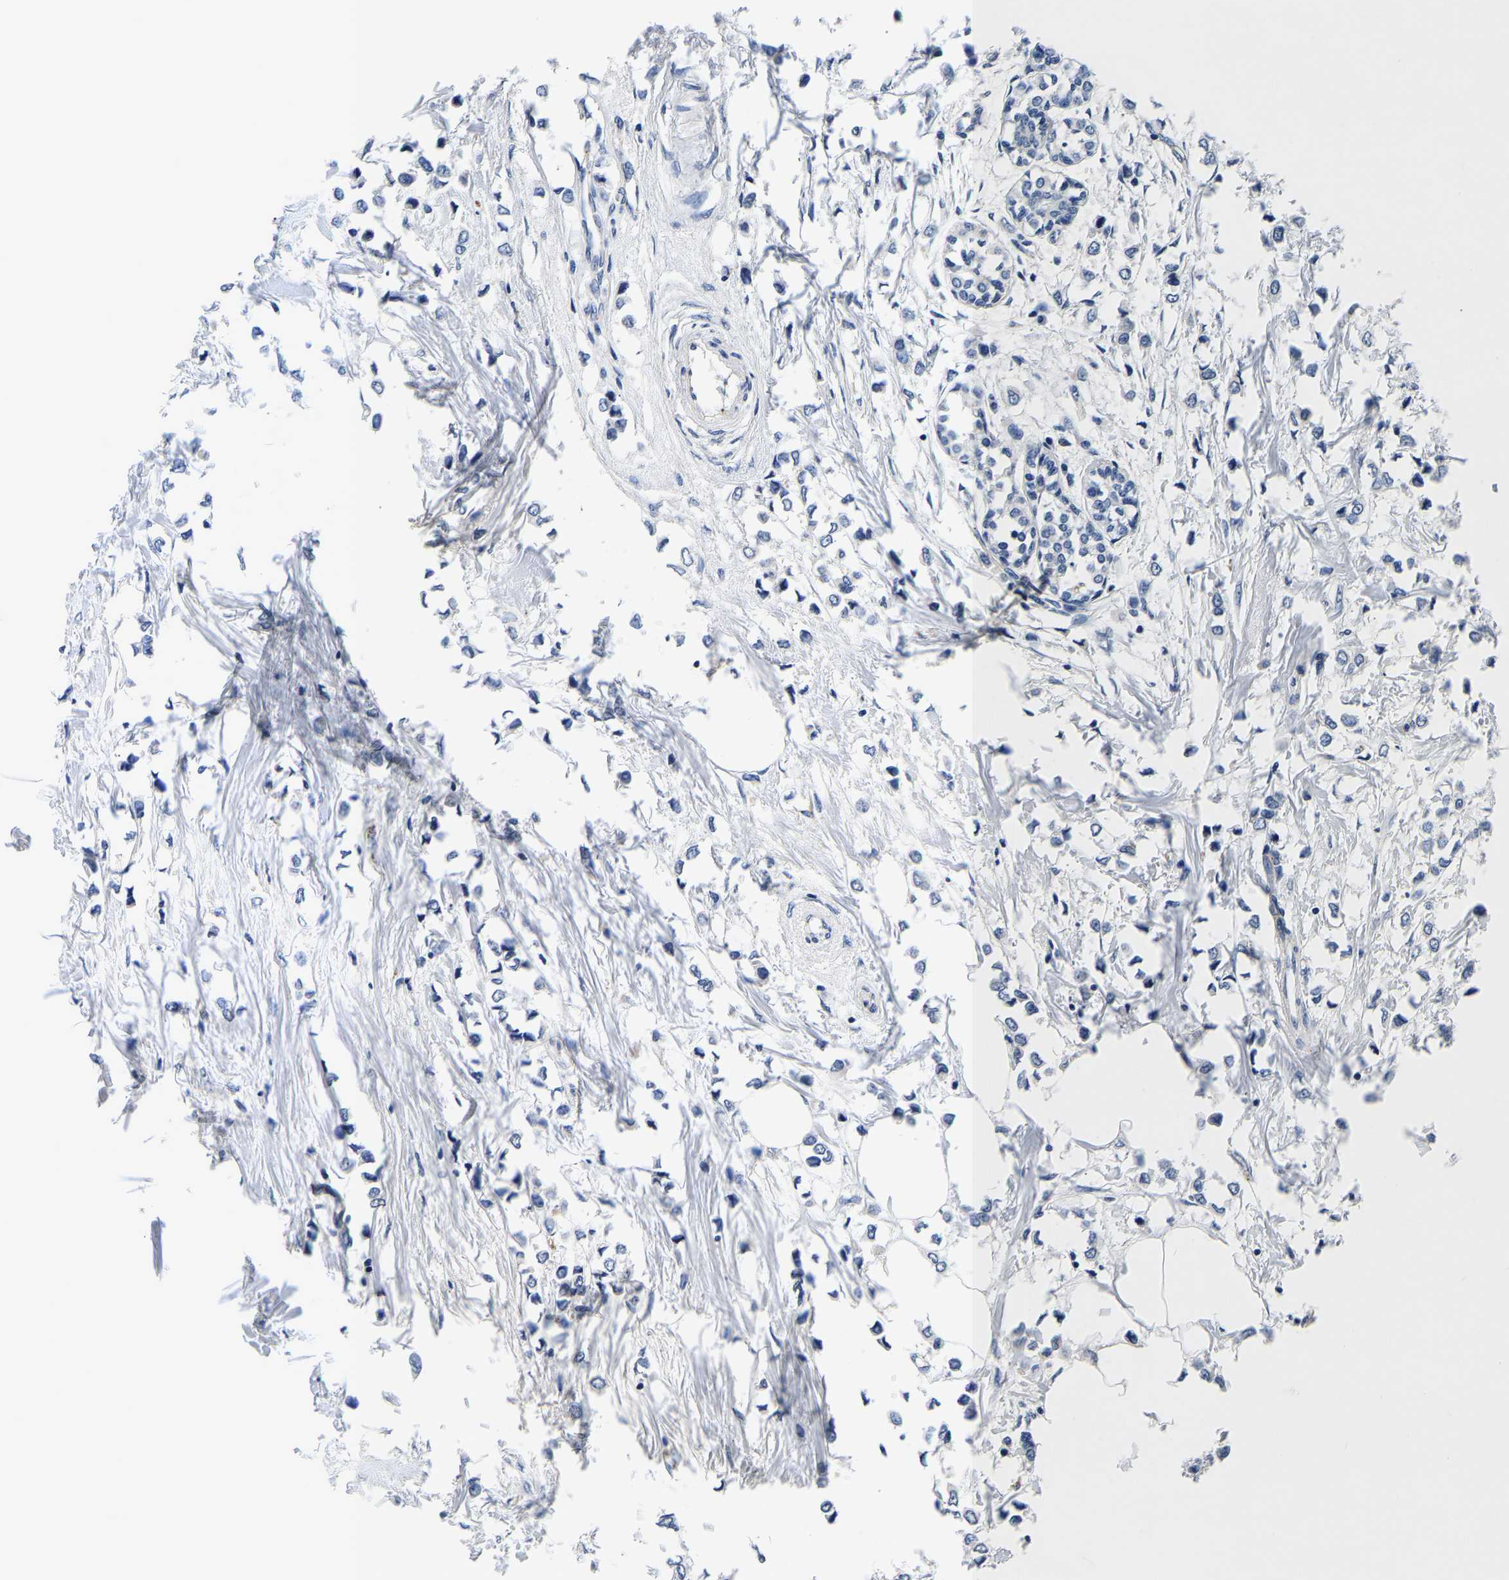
{"staining": {"intensity": "negative", "quantity": "none", "location": "none"}, "tissue": "breast cancer", "cell_type": "Tumor cells", "image_type": "cancer", "snomed": [{"axis": "morphology", "description": "Lobular carcinoma"}, {"axis": "topography", "description": "Breast"}], "caption": "This histopathology image is of breast lobular carcinoma stained with immunohistochemistry (IHC) to label a protein in brown with the nuclei are counter-stained blue. There is no positivity in tumor cells.", "gene": "GRN", "patient": {"sex": "female", "age": 51}}